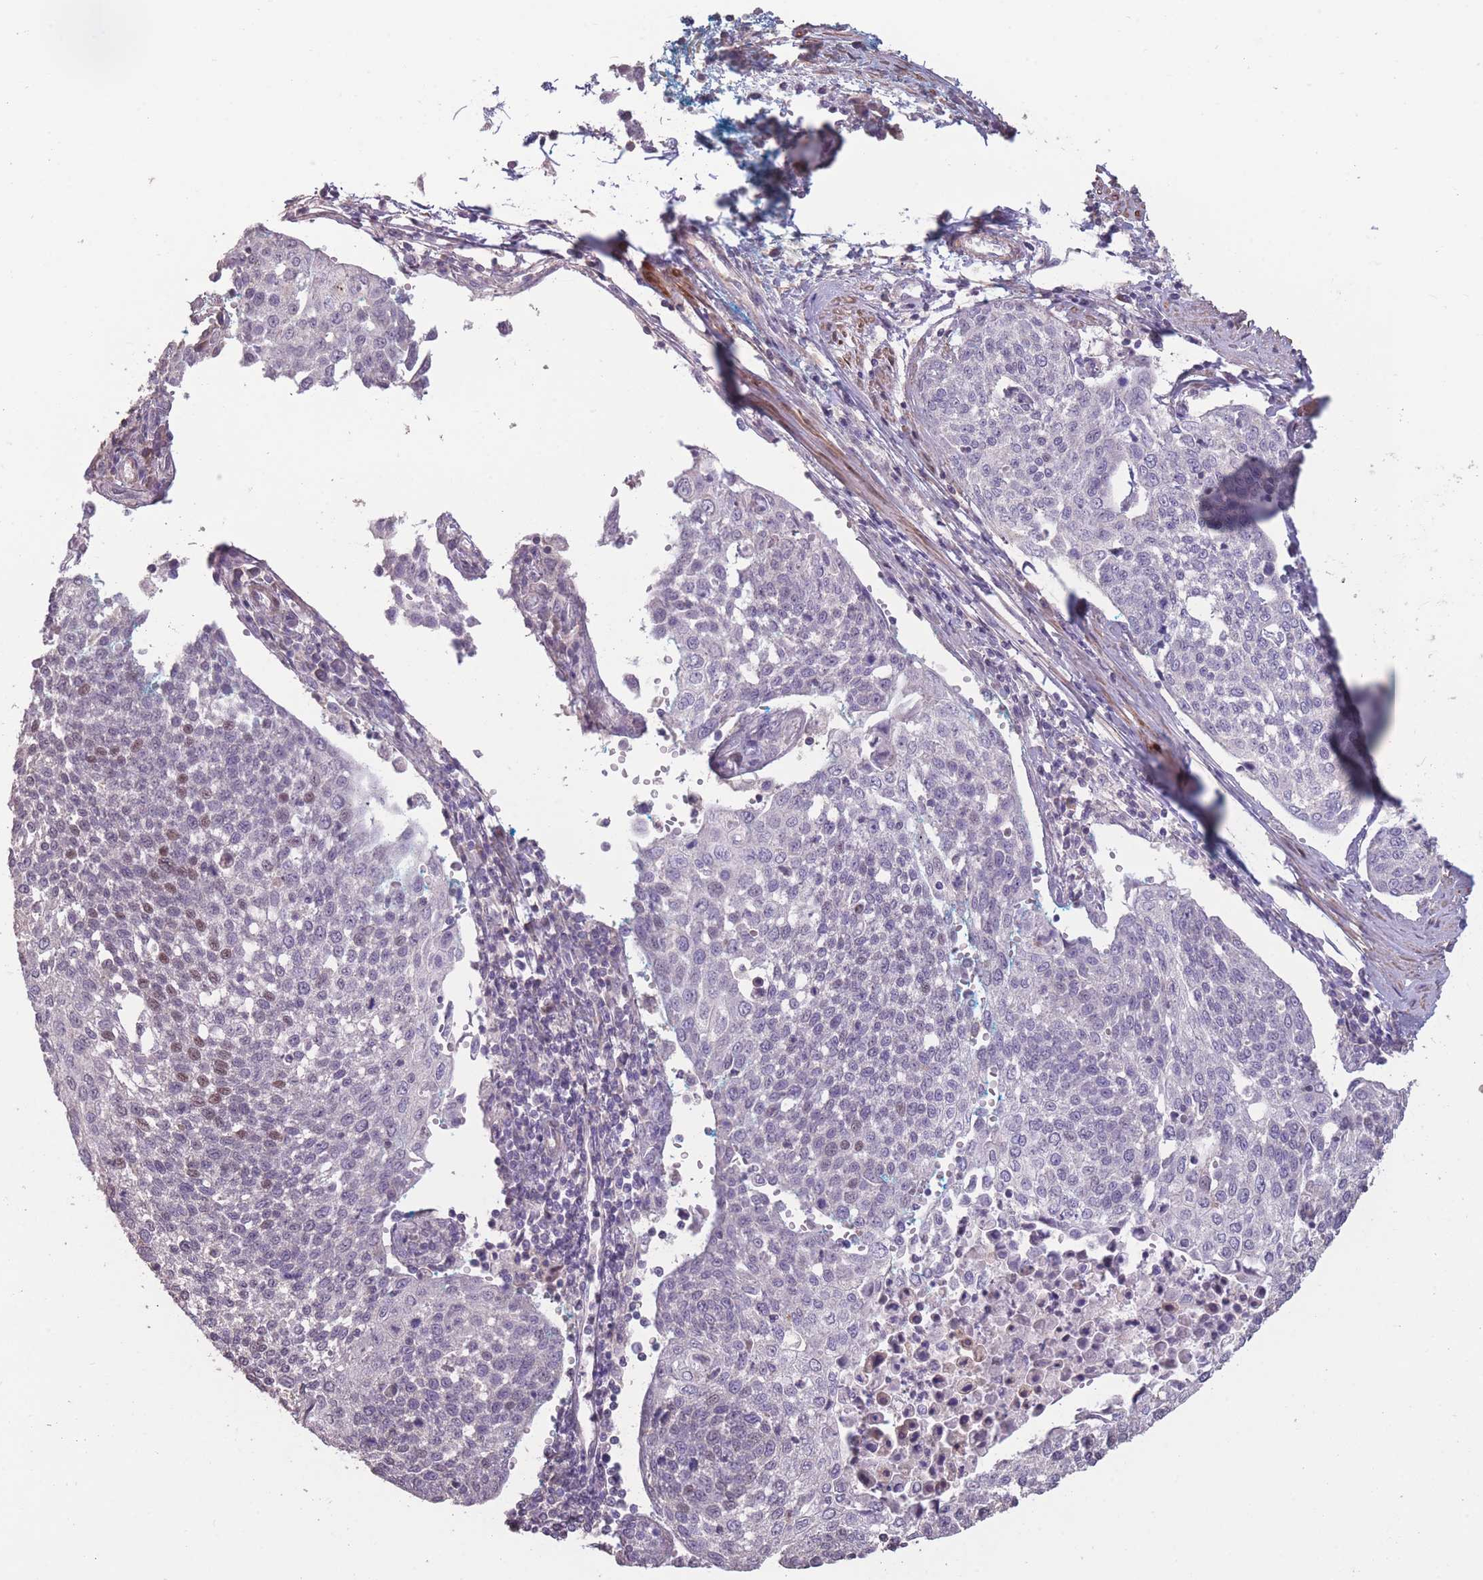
{"staining": {"intensity": "negative", "quantity": "none", "location": "none"}, "tissue": "cervical cancer", "cell_type": "Tumor cells", "image_type": "cancer", "snomed": [{"axis": "morphology", "description": "Squamous cell carcinoma, NOS"}, {"axis": "topography", "description": "Cervix"}], "caption": "IHC micrograph of neoplastic tissue: cervical squamous cell carcinoma stained with DAB shows no significant protein positivity in tumor cells.", "gene": "RSPH10B", "patient": {"sex": "female", "age": 34}}